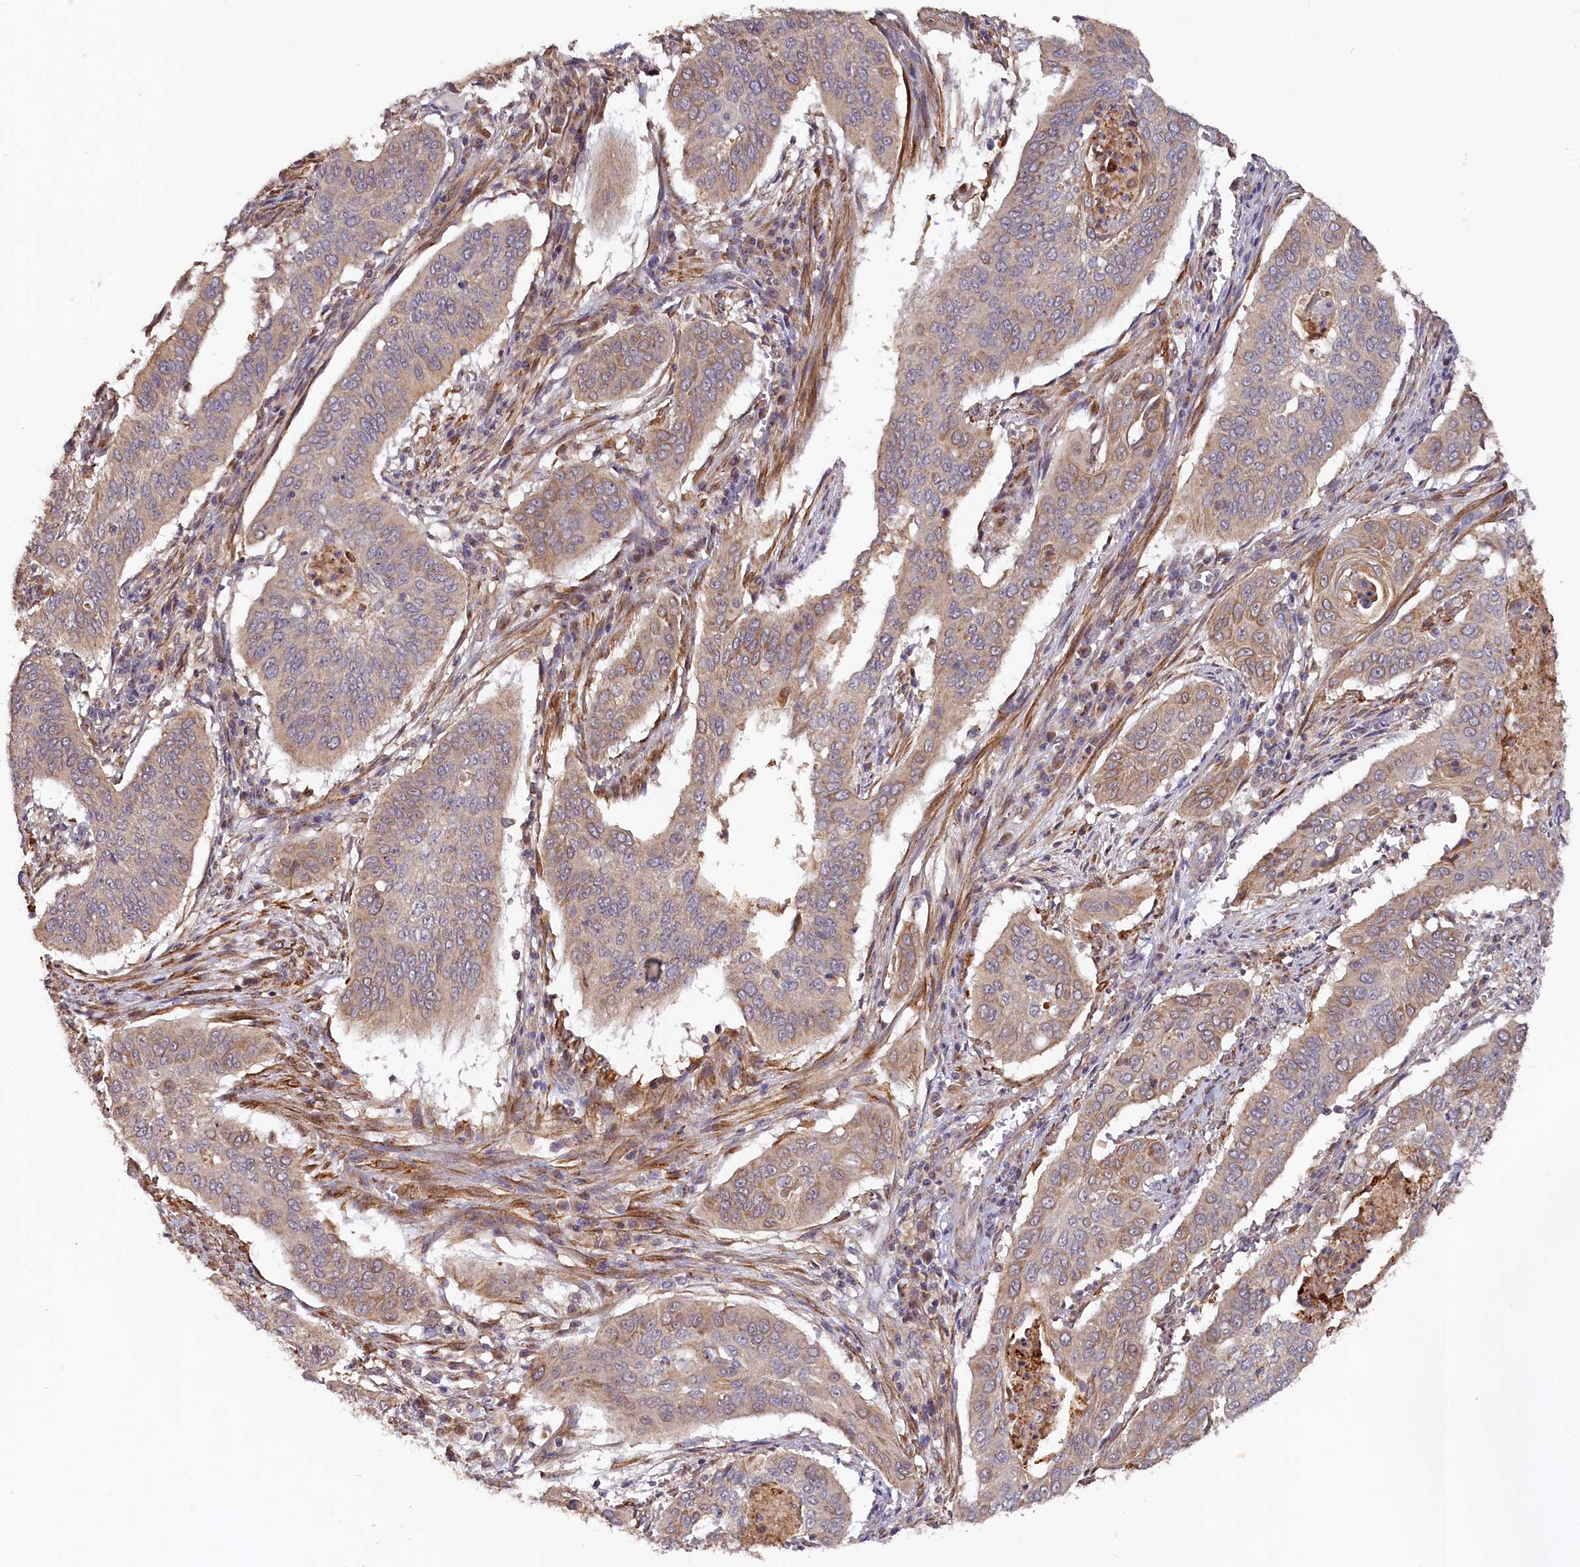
{"staining": {"intensity": "moderate", "quantity": ">75%", "location": "cytoplasmic/membranous"}, "tissue": "cervical cancer", "cell_type": "Tumor cells", "image_type": "cancer", "snomed": [{"axis": "morphology", "description": "Squamous cell carcinoma, NOS"}, {"axis": "topography", "description": "Cervix"}], "caption": "The histopathology image demonstrates immunohistochemical staining of cervical cancer (squamous cell carcinoma). There is moderate cytoplasmic/membranous positivity is present in approximately >75% of tumor cells. (DAB IHC with brightfield microscopy, high magnification).", "gene": "TANGO6", "patient": {"sex": "female", "age": 39}}